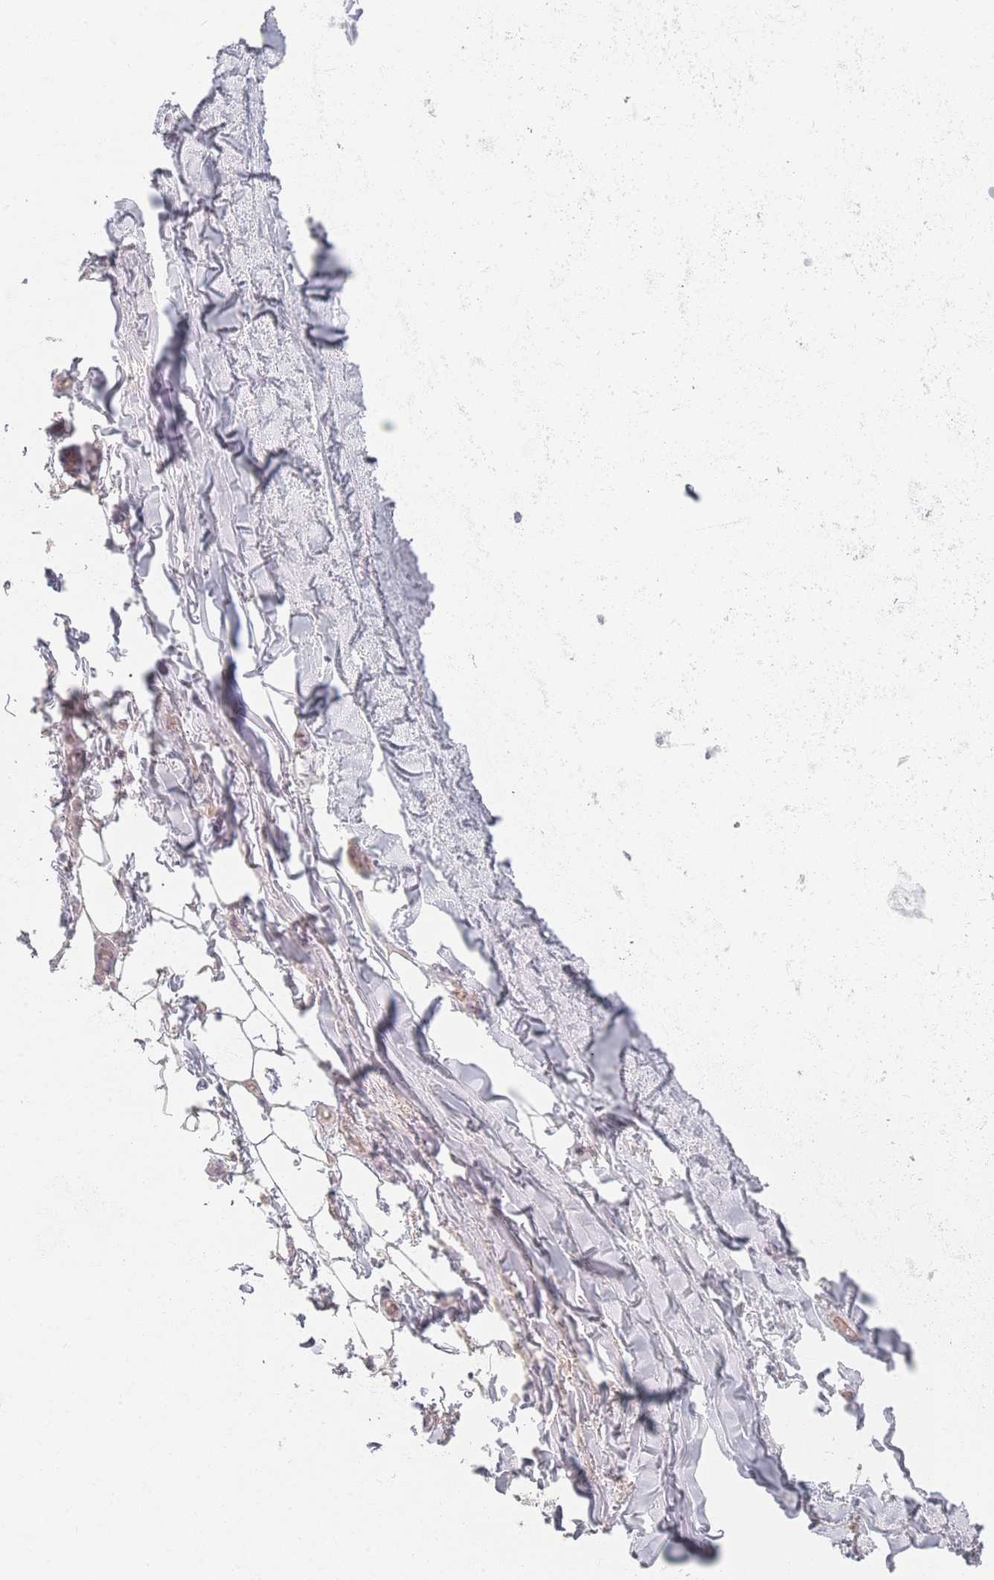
{"staining": {"intensity": "negative", "quantity": "none", "location": "none"}, "tissue": "adipose tissue", "cell_type": "Adipocytes", "image_type": "normal", "snomed": [{"axis": "morphology", "description": "Normal tissue, NOS"}, {"axis": "topography", "description": "Cartilage tissue"}, {"axis": "topography", "description": "Bronchus"}], "caption": "Immunohistochemistry image of normal adipose tissue: human adipose tissue stained with DAB (3,3'-diaminobenzidine) shows no significant protein expression in adipocytes.", "gene": "TMOD1", "patient": {"sex": "male", "age": 63}}